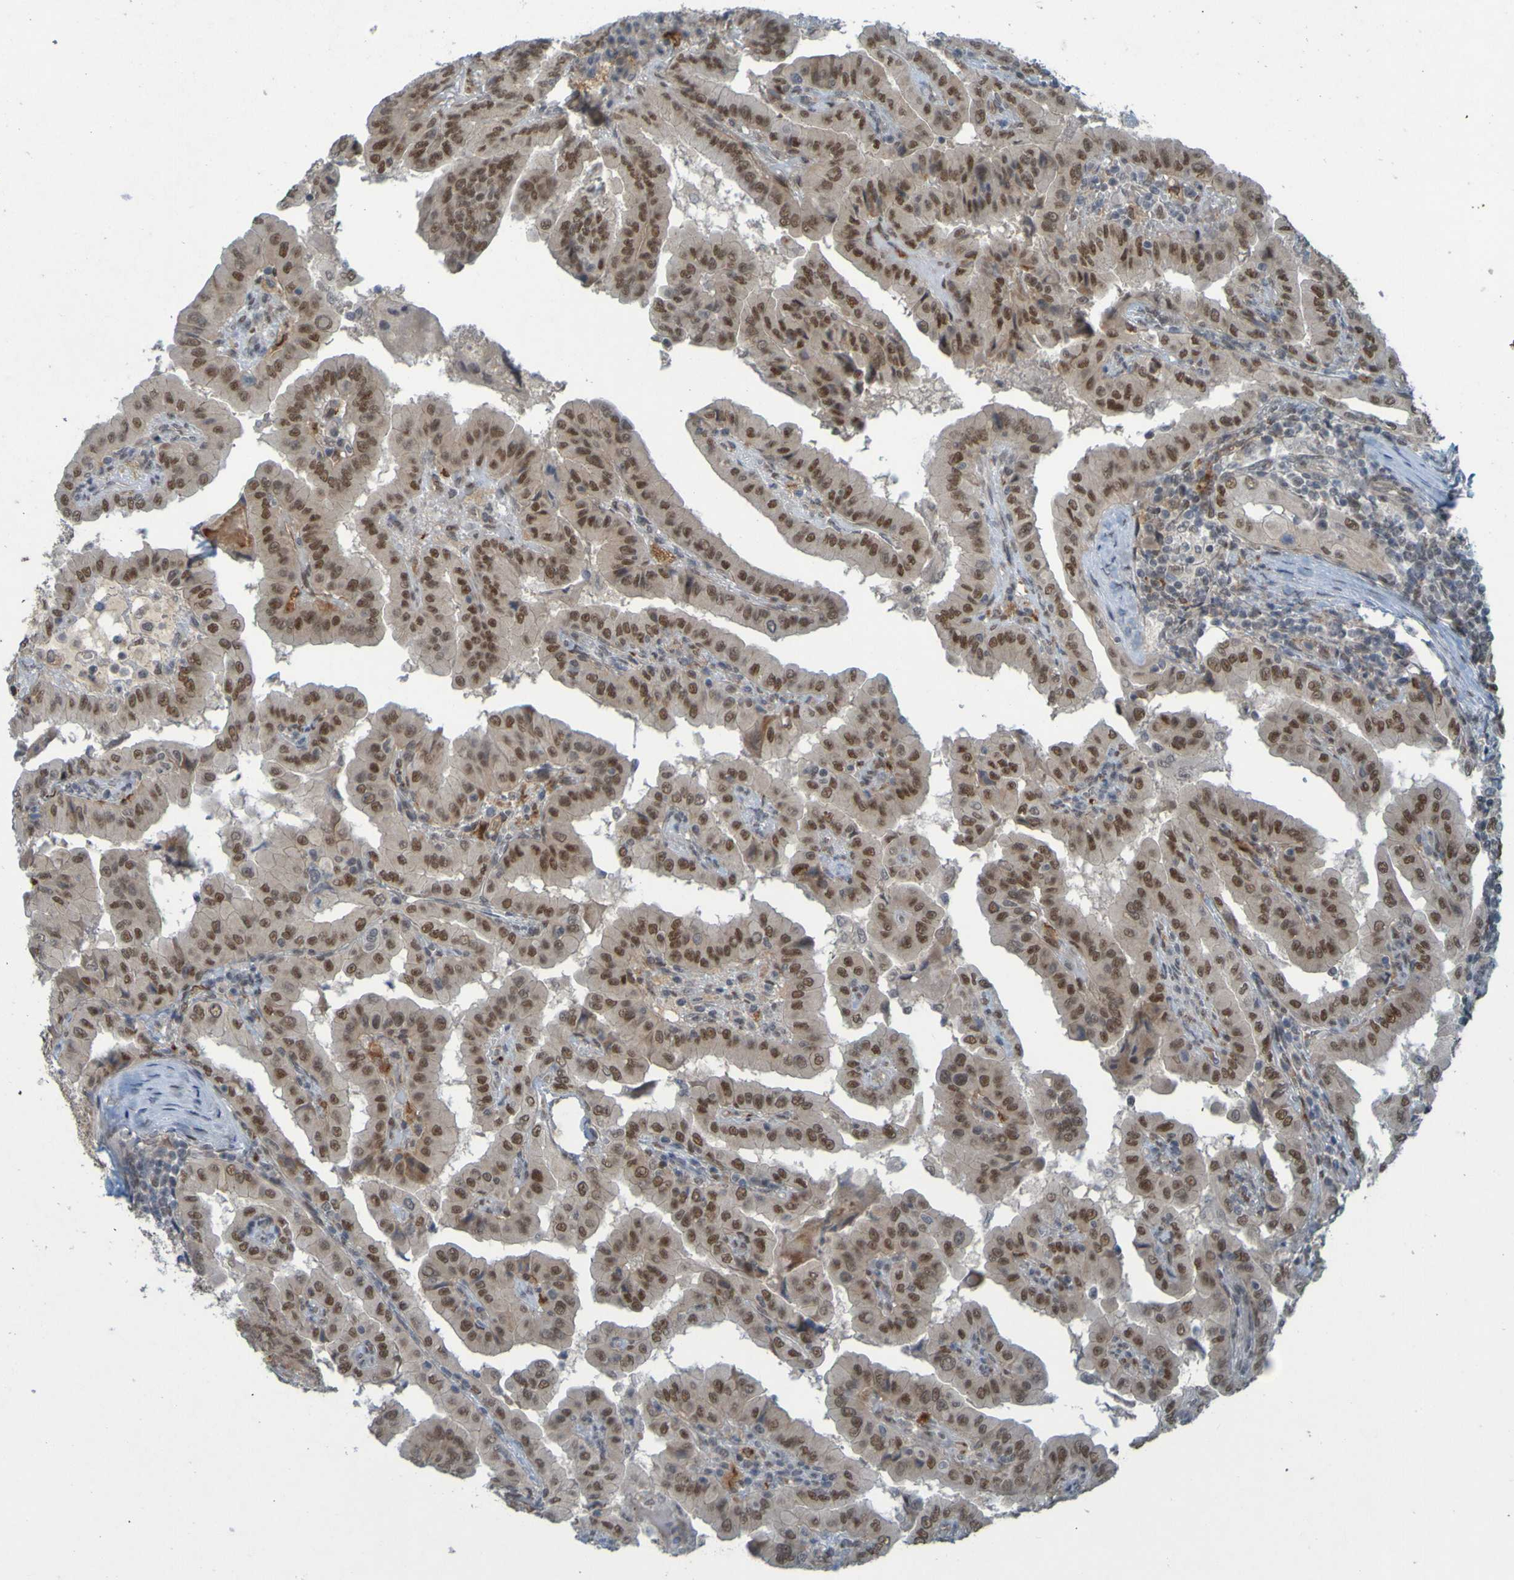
{"staining": {"intensity": "moderate", "quantity": ">75%", "location": "nuclear"}, "tissue": "thyroid cancer", "cell_type": "Tumor cells", "image_type": "cancer", "snomed": [{"axis": "morphology", "description": "Papillary adenocarcinoma, NOS"}, {"axis": "topography", "description": "Thyroid gland"}], "caption": "Immunohistochemical staining of human thyroid cancer demonstrates medium levels of moderate nuclear staining in approximately >75% of tumor cells.", "gene": "MCPH1", "patient": {"sex": "male", "age": 33}}